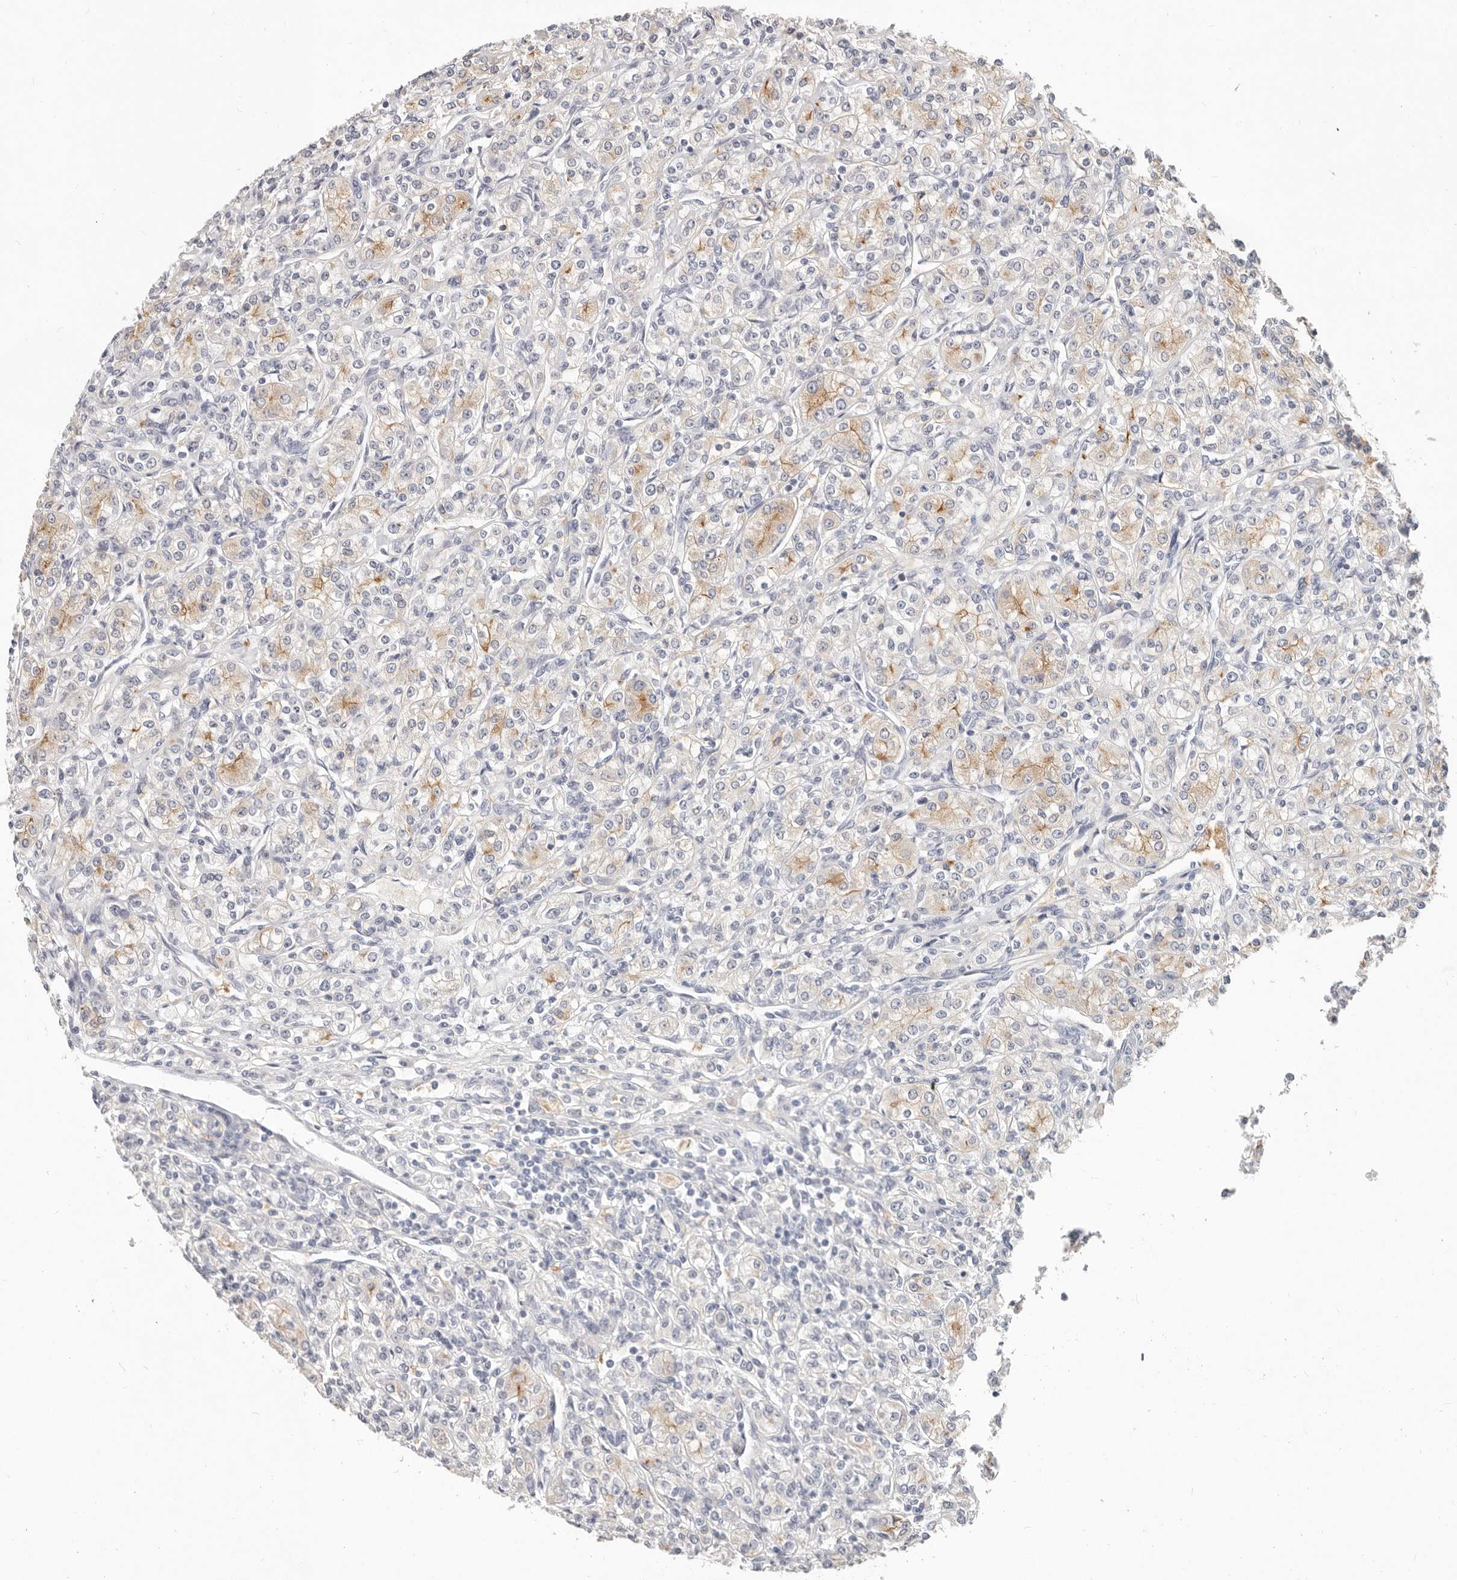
{"staining": {"intensity": "moderate", "quantity": "<25%", "location": "cytoplasmic/membranous"}, "tissue": "renal cancer", "cell_type": "Tumor cells", "image_type": "cancer", "snomed": [{"axis": "morphology", "description": "Adenocarcinoma, NOS"}, {"axis": "topography", "description": "Kidney"}], "caption": "A photomicrograph of renal cancer stained for a protein demonstrates moderate cytoplasmic/membranous brown staining in tumor cells. Nuclei are stained in blue.", "gene": "TMEM63B", "patient": {"sex": "male", "age": 77}}